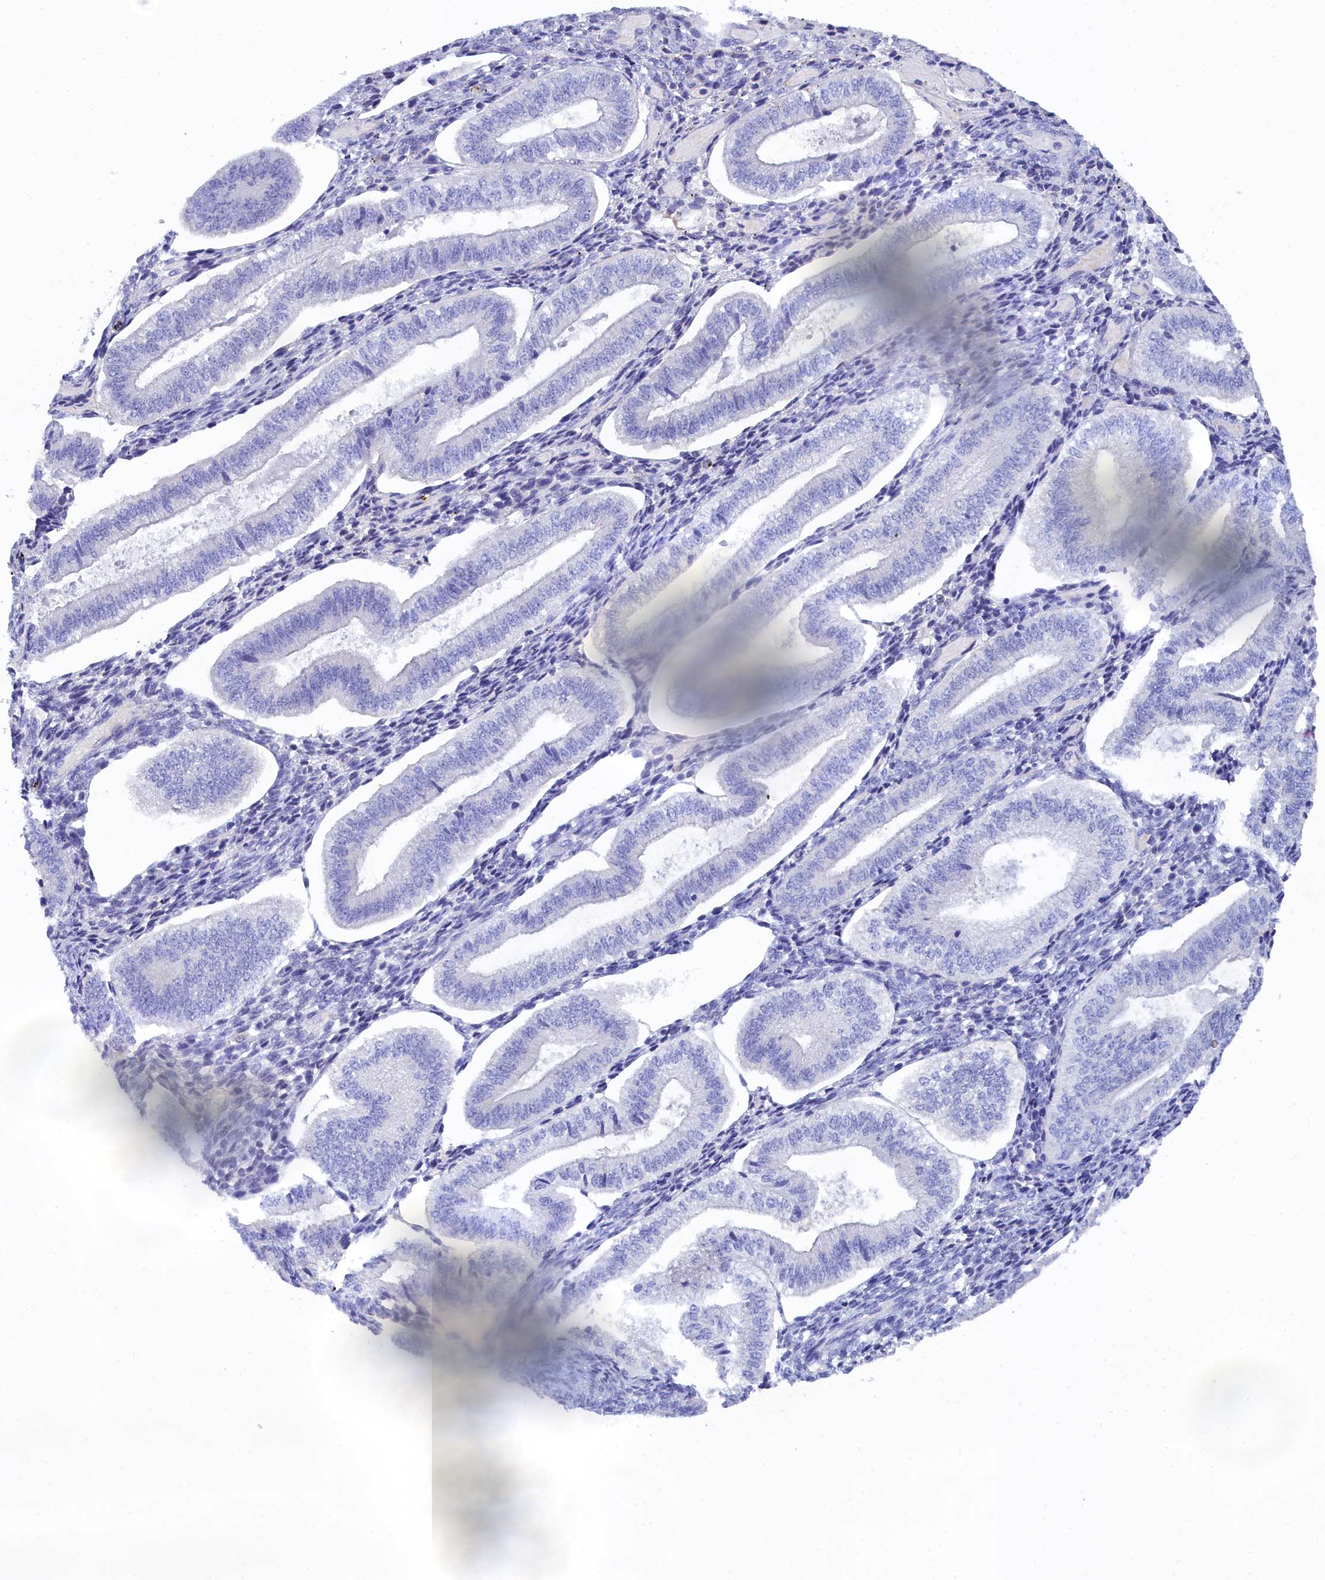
{"staining": {"intensity": "negative", "quantity": "none", "location": "none"}, "tissue": "endometrium", "cell_type": "Cells in endometrial stroma", "image_type": "normal", "snomed": [{"axis": "morphology", "description": "Normal tissue, NOS"}, {"axis": "topography", "description": "Endometrium"}], "caption": "Image shows no significant protein staining in cells in endometrial stroma of normal endometrium.", "gene": "TRIM10", "patient": {"sex": "female", "age": 34}}